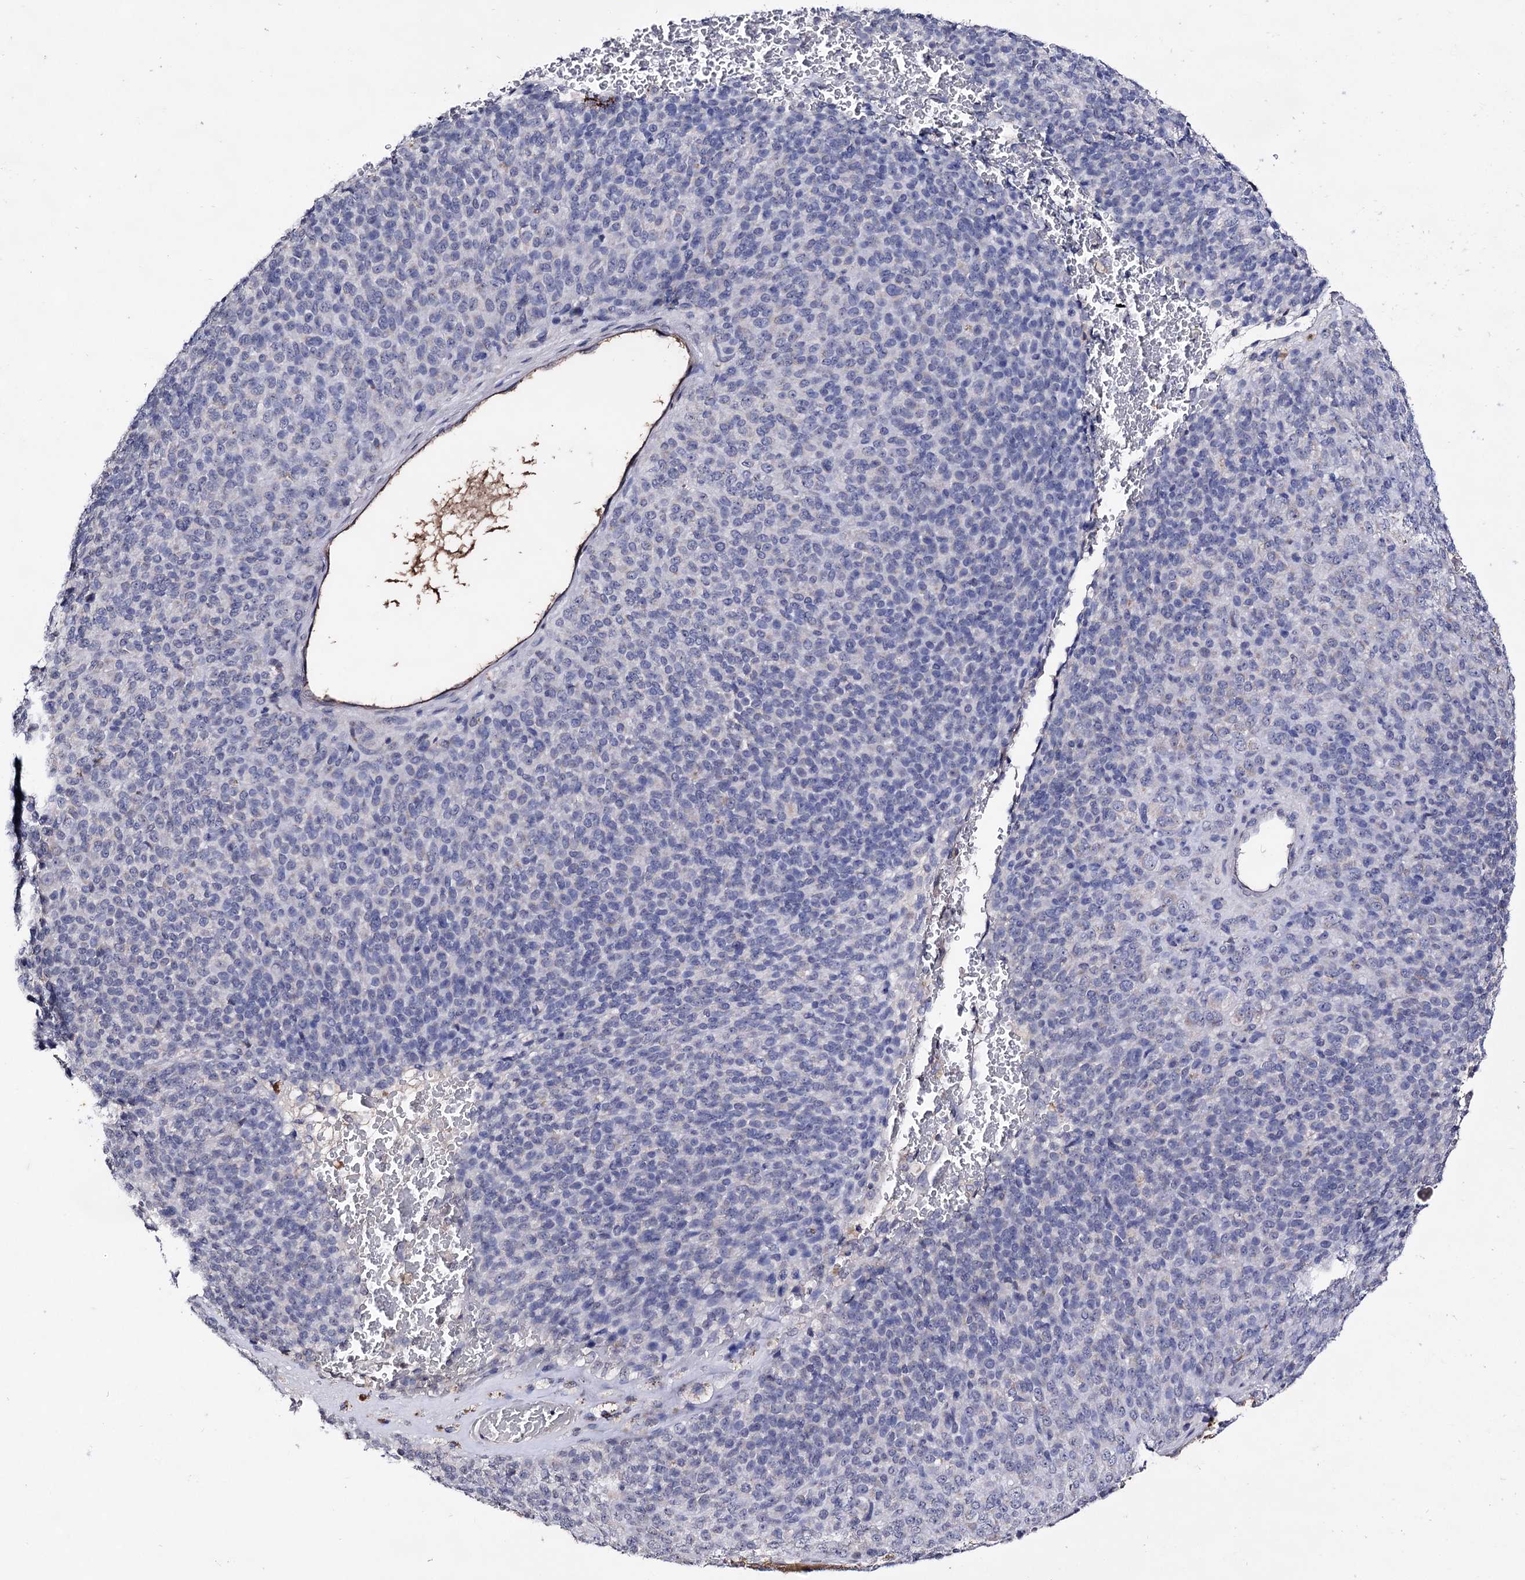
{"staining": {"intensity": "negative", "quantity": "none", "location": "none"}, "tissue": "melanoma", "cell_type": "Tumor cells", "image_type": "cancer", "snomed": [{"axis": "morphology", "description": "Malignant melanoma, Metastatic site"}, {"axis": "topography", "description": "Brain"}], "caption": "Melanoma was stained to show a protein in brown. There is no significant positivity in tumor cells.", "gene": "PLIN1", "patient": {"sex": "female", "age": 56}}